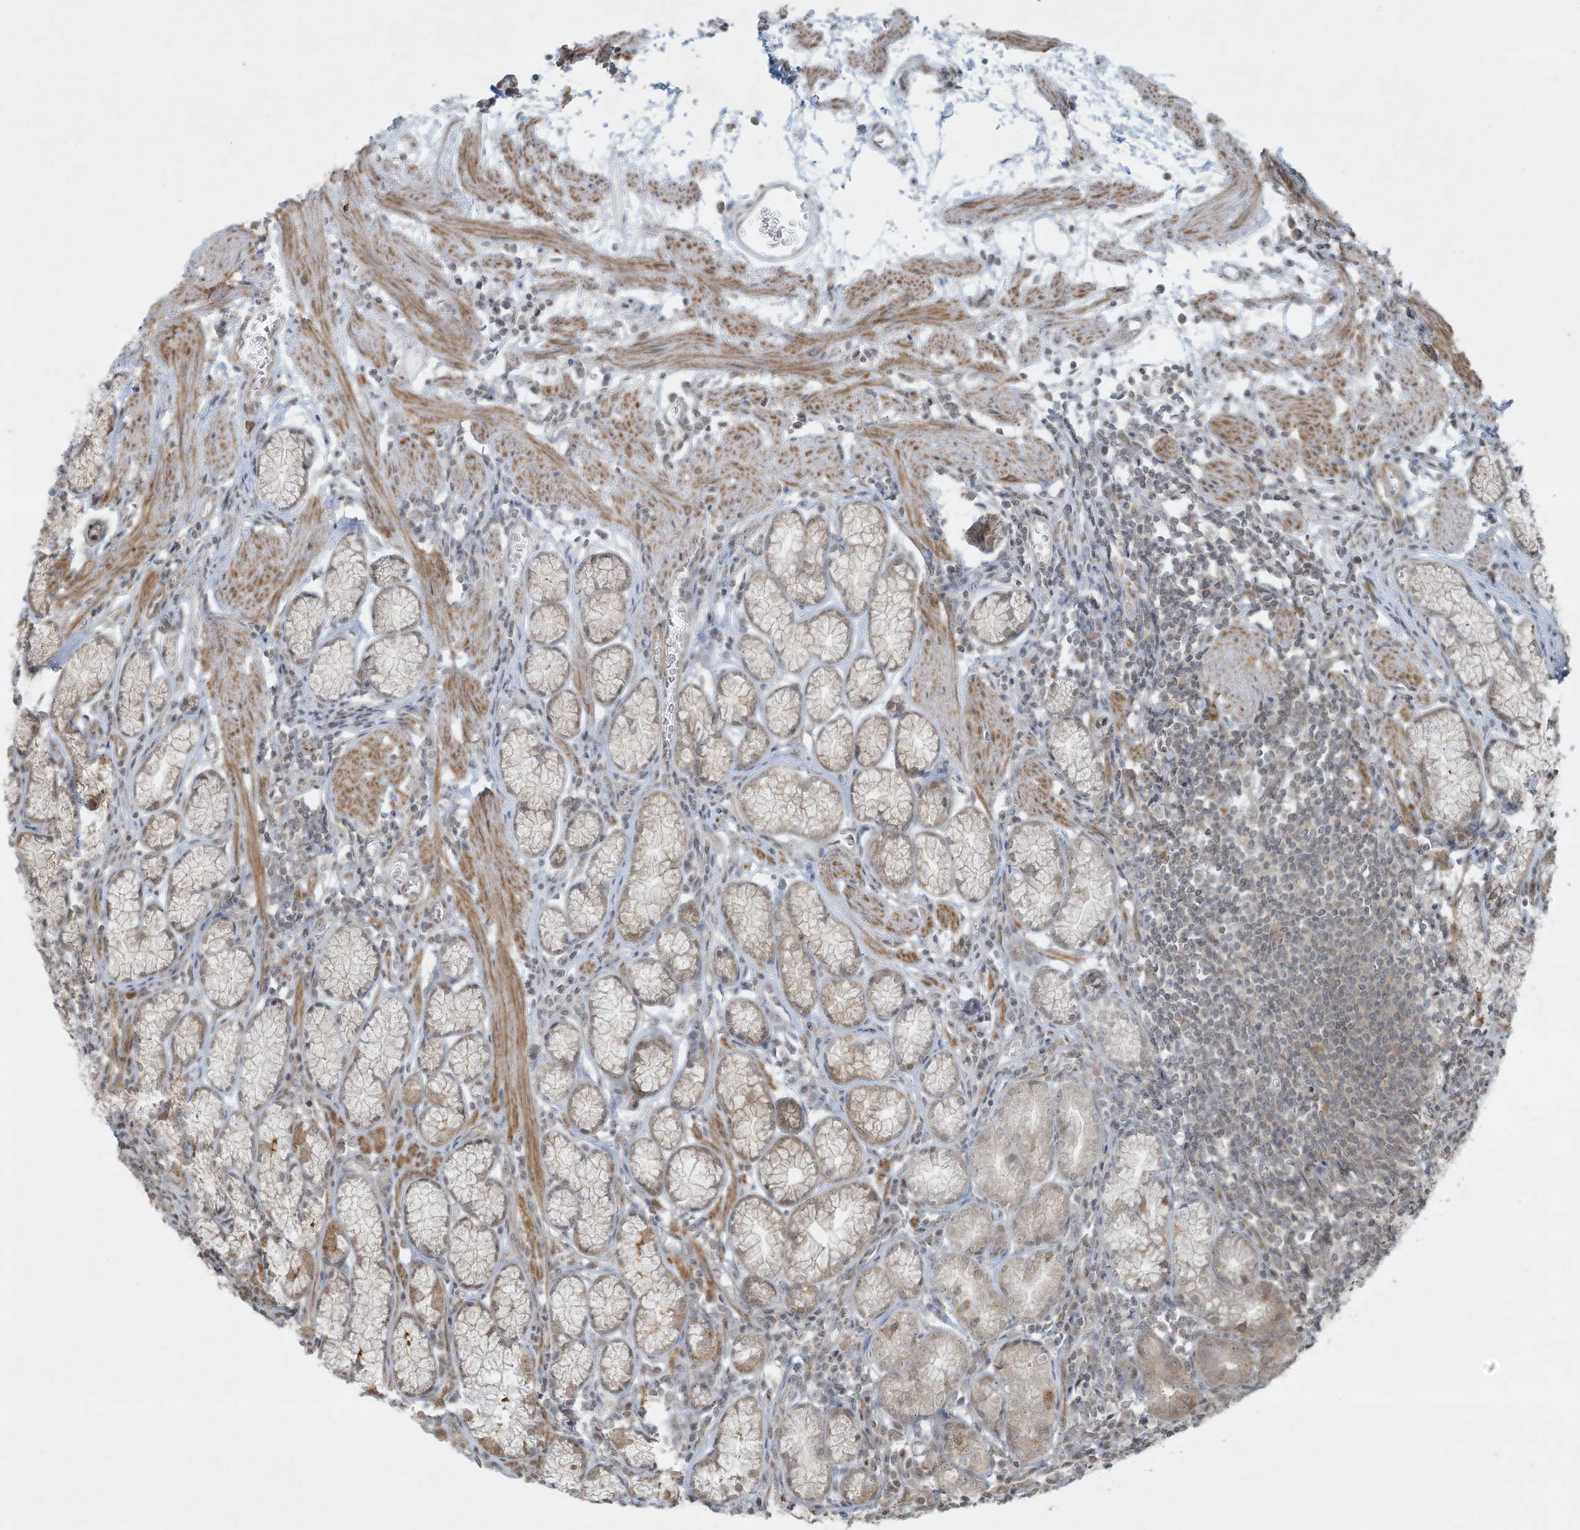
{"staining": {"intensity": "weak", "quantity": "25%-75%", "location": "cytoplasmic/membranous"}, "tissue": "stomach", "cell_type": "Glandular cells", "image_type": "normal", "snomed": [{"axis": "morphology", "description": "Normal tissue, NOS"}, {"axis": "topography", "description": "Stomach"}], "caption": "This is a micrograph of immunohistochemistry staining of unremarkable stomach, which shows weak positivity in the cytoplasmic/membranous of glandular cells.", "gene": "ZNF263", "patient": {"sex": "male", "age": 55}}